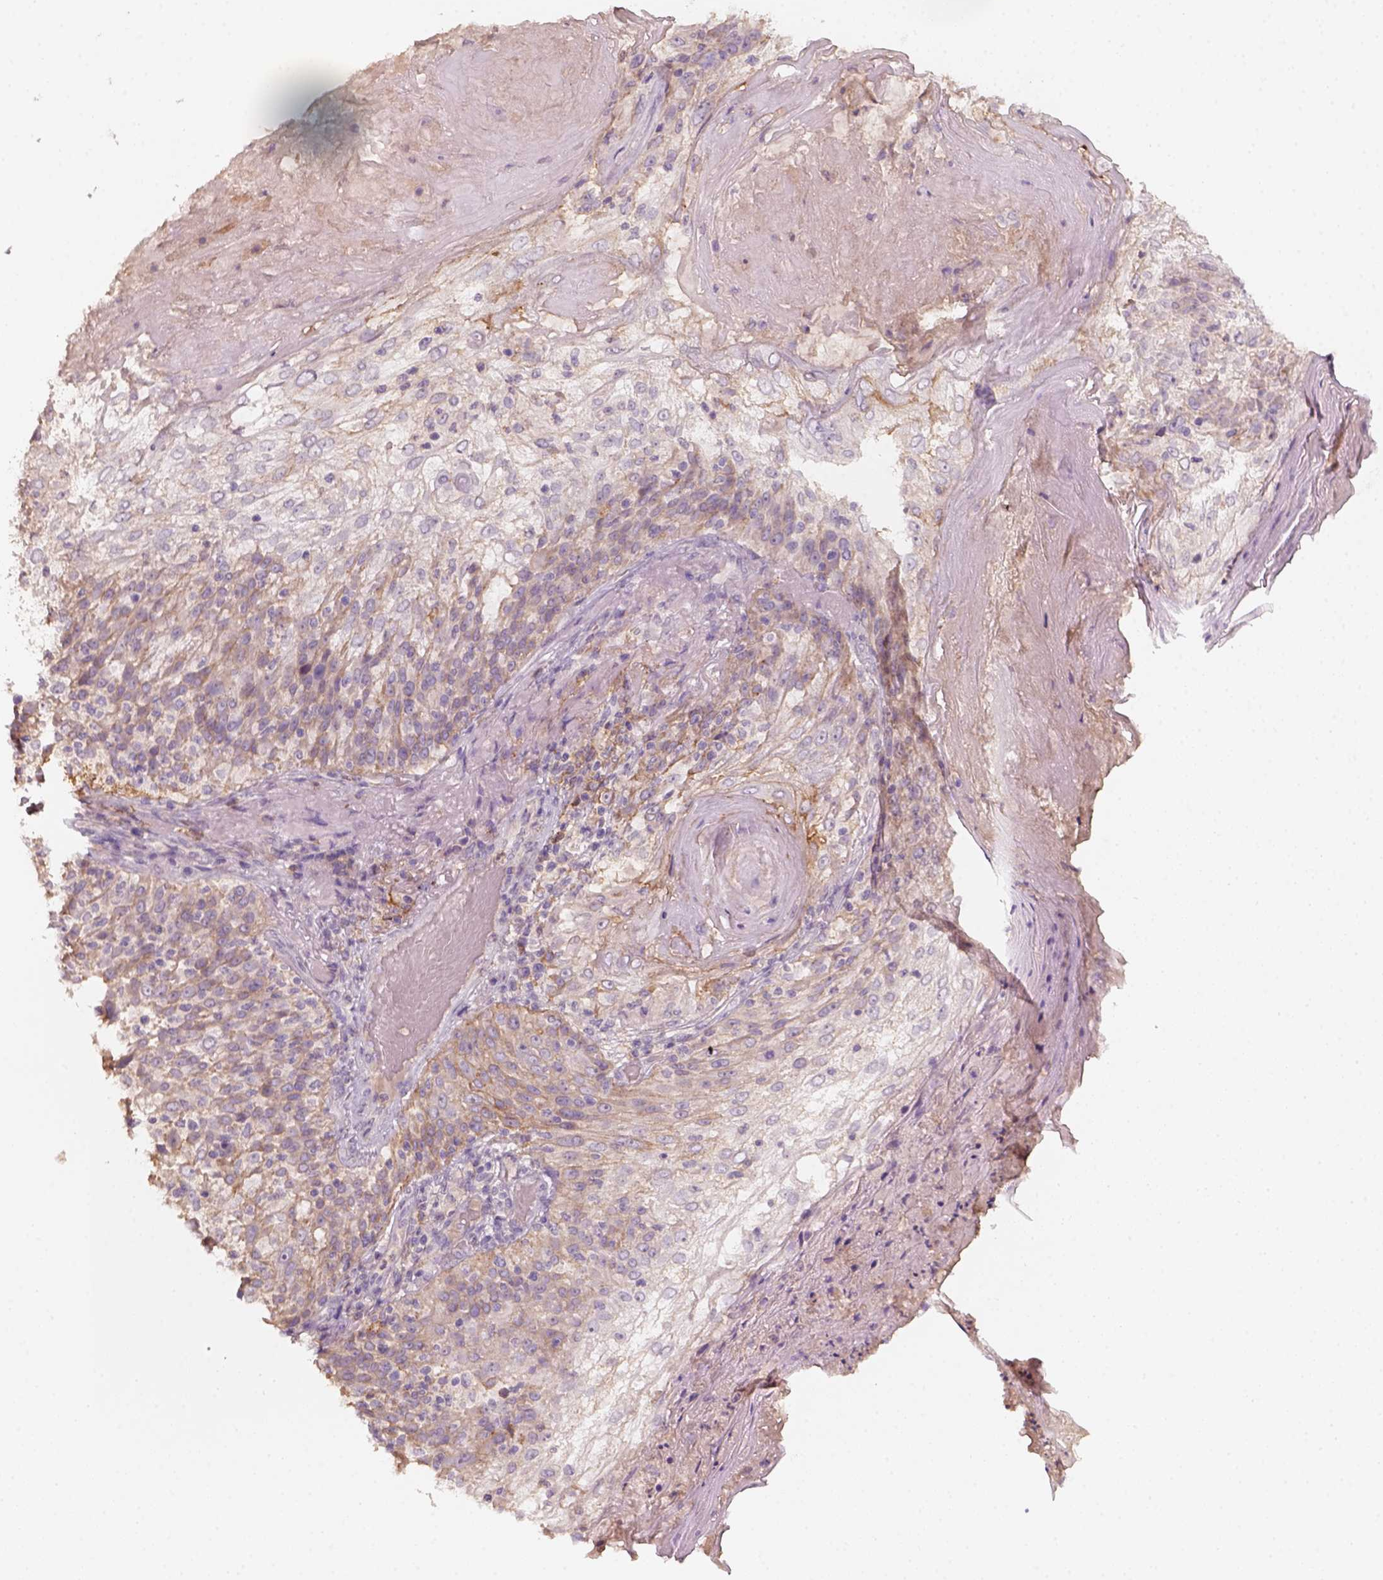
{"staining": {"intensity": "weak", "quantity": "25%-75%", "location": "cytoplasmic/membranous"}, "tissue": "skin cancer", "cell_type": "Tumor cells", "image_type": "cancer", "snomed": [{"axis": "morphology", "description": "Normal tissue, NOS"}, {"axis": "morphology", "description": "Squamous cell carcinoma, NOS"}, {"axis": "topography", "description": "Skin"}], "caption": "IHC image of human skin cancer stained for a protein (brown), which demonstrates low levels of weak cytoplasmic/membranous expression in about 25%-75% of tumor cells.", "gene": "AQP9", "patient": {"sex": "female", "age": 83}}